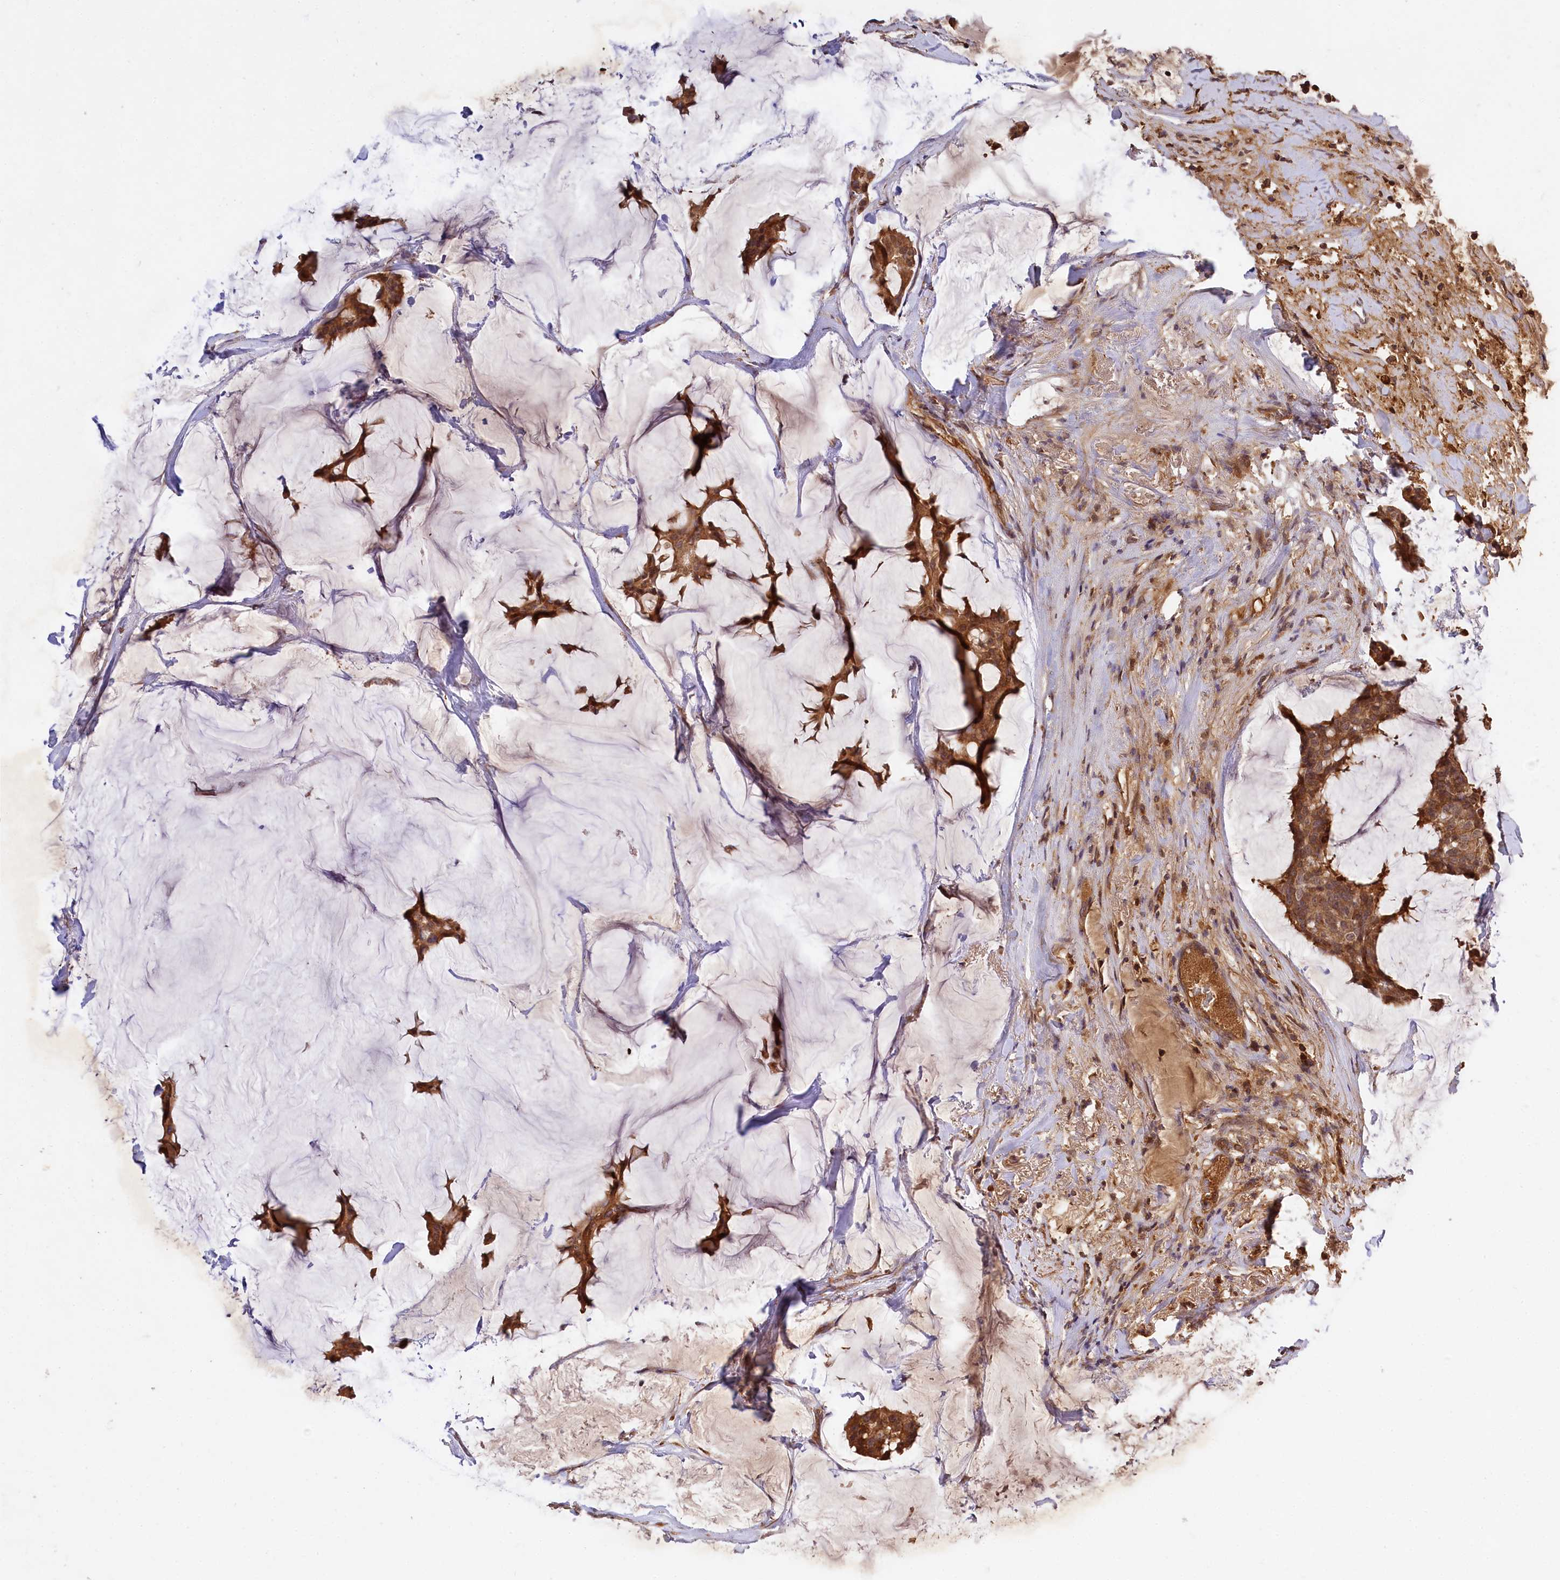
{"staining": {"intensity": "moderate", "quantity": ">75%", "location": "cytoplasmic/membranous"}, "tissue": "breast cancer", "cell_type": "Tumor cells", "image_type": "cancer", "snomed": [{"axis": "morphology", "description": "Duct carcinoma"}, {"axis": "topography", "description": "Breast"}], "caption": "Immunohistochemical staining of breast intraductal carcinoma demonstrates moderate cytoplasmic/membranous protein expression in about >75% of tumor cells.", "gene": "MCF2L2", "patient": {"sex": "female", "age": 93}}